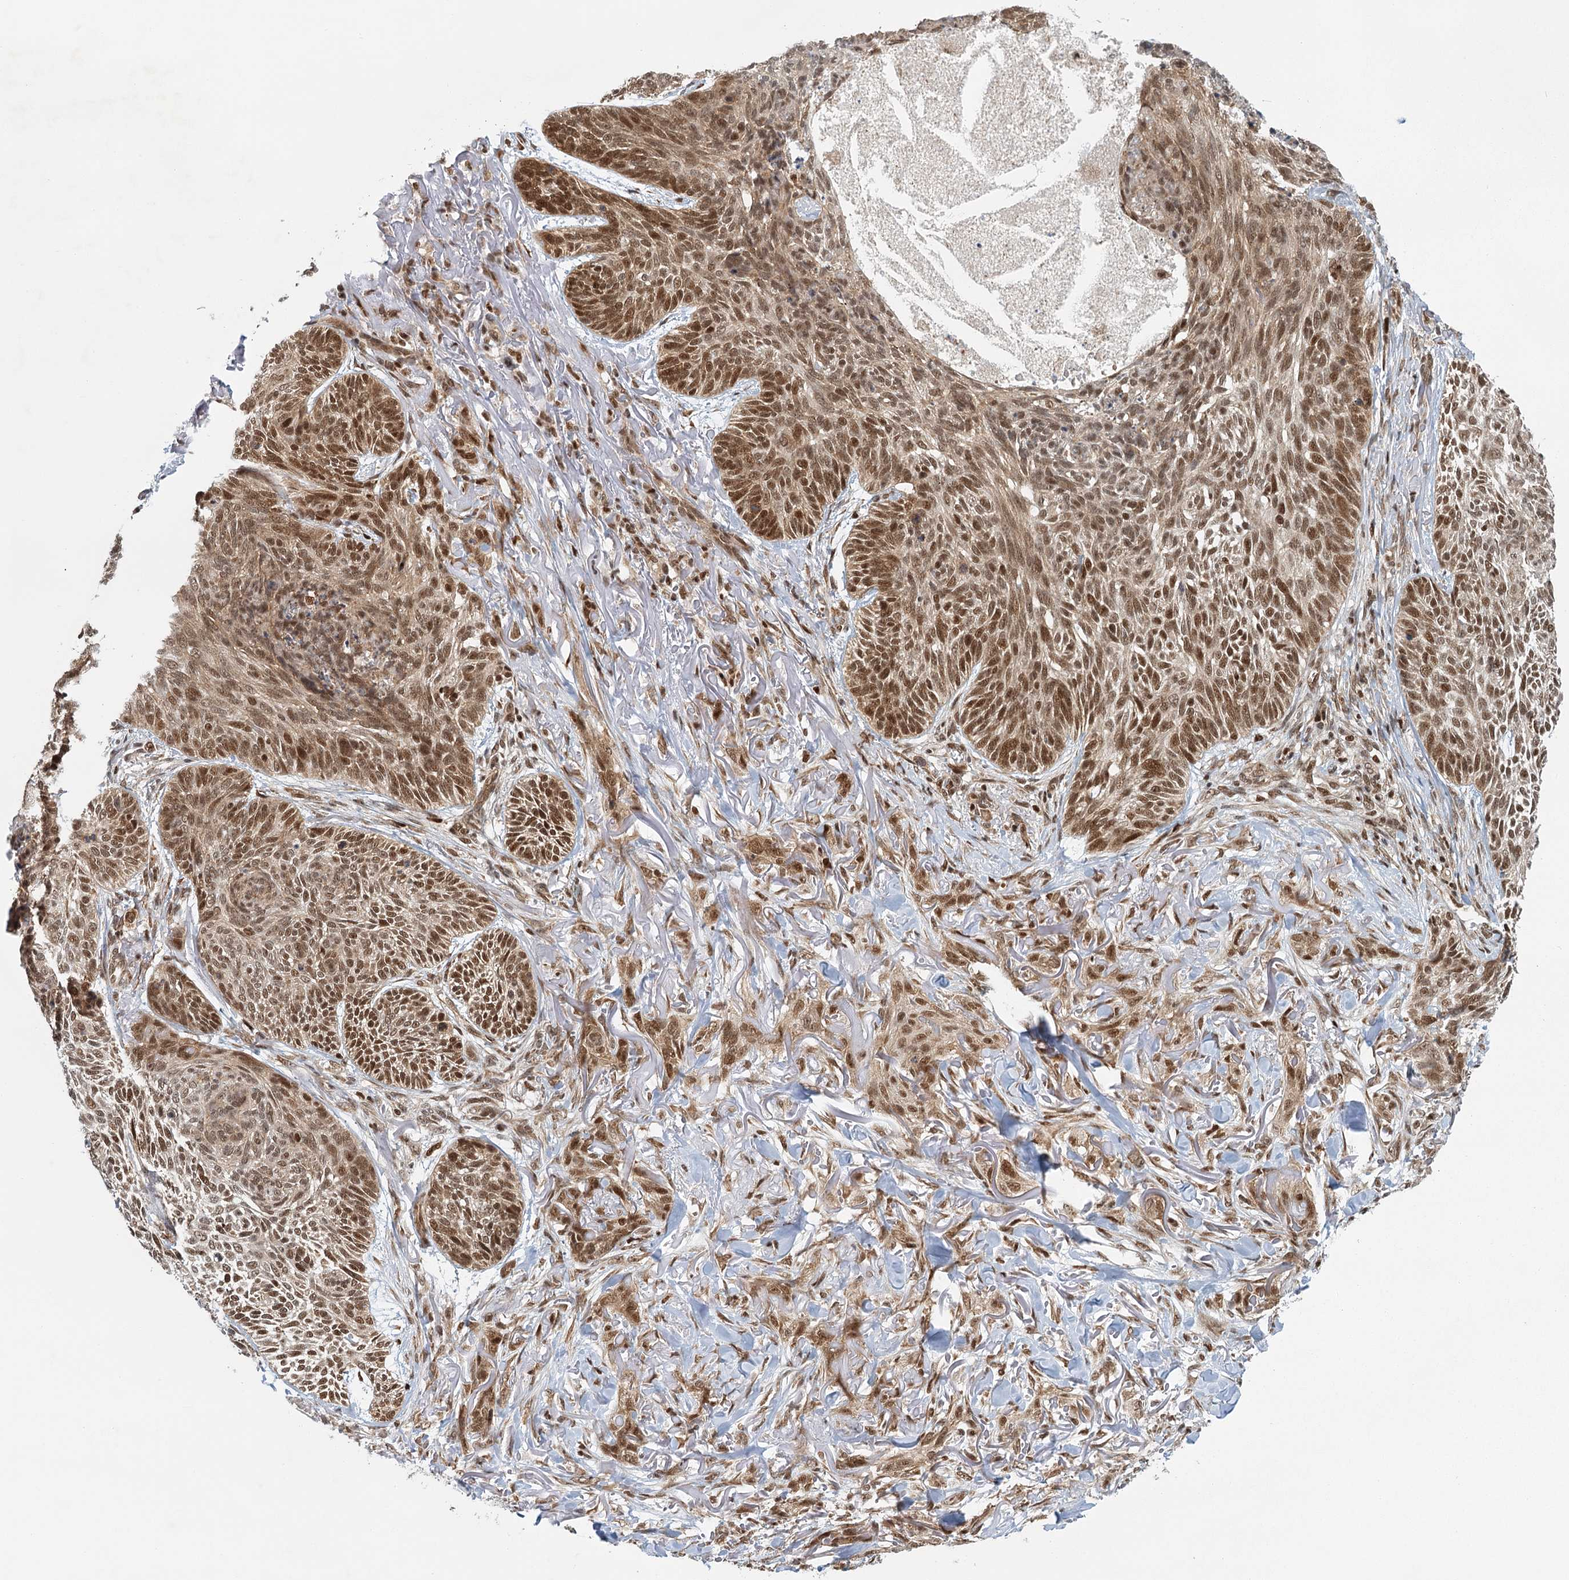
{"staining": {"intensity": "strong", "quantity": ">75%", "location": "nuclear"}, "tissue": "skin cancer", "cell_type": "Tumor cells", "image_type": "cancer", "snomed": [{"axis": "morphology", "description": "Normal tissue, NOS"}, {"axis": "morphology", "description": "Basal cell carcinoma"}, {"axis": "topography", "description": "Skin"}], "caption": "This is an image of immunohistochemistry staining of skin cancer, which shows strong expression in the nuclear of tumor cells.", "gene": "GPATCH11", "patient": {"sex": "male", "age": 66}}